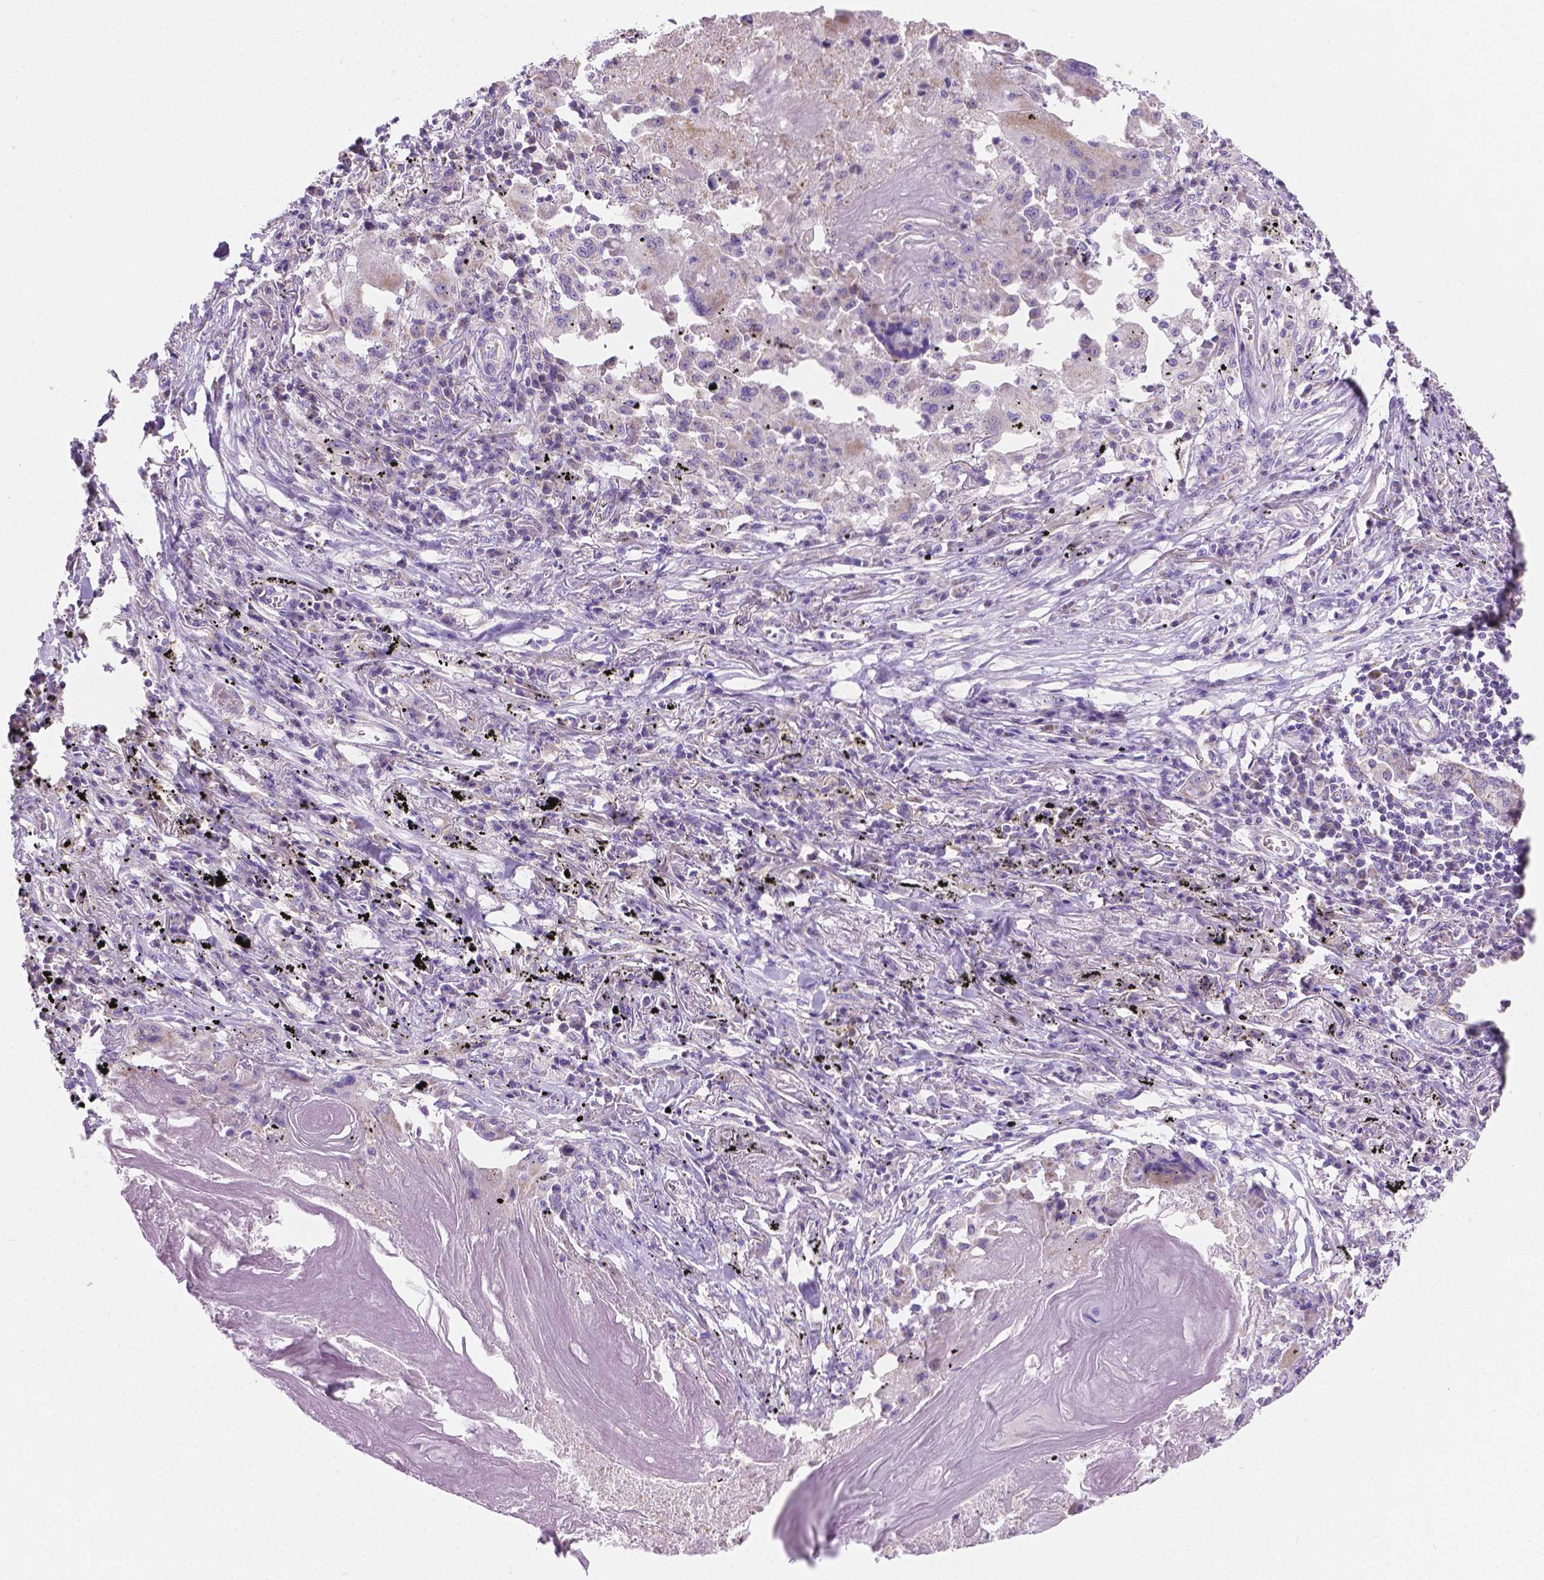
{"staining": {"intensity": "negative", "quantity": "none", "location": "none"}, "tissue": "lung cancer", "cell_type": "Tumor cells", "image_type": "cancer", "snomed": [{"axis": "morphology", "description": "Squamous cell carcinoma, NOS"}, {"axis": "topography", "description": "Lung"}], "caption": "Photomicrograph shows no significant protein staining in tumor cells of squamous cell carcinoma (lung).", "gene": "CSPG5", "patient": {"sex": "male", "age": 78}}